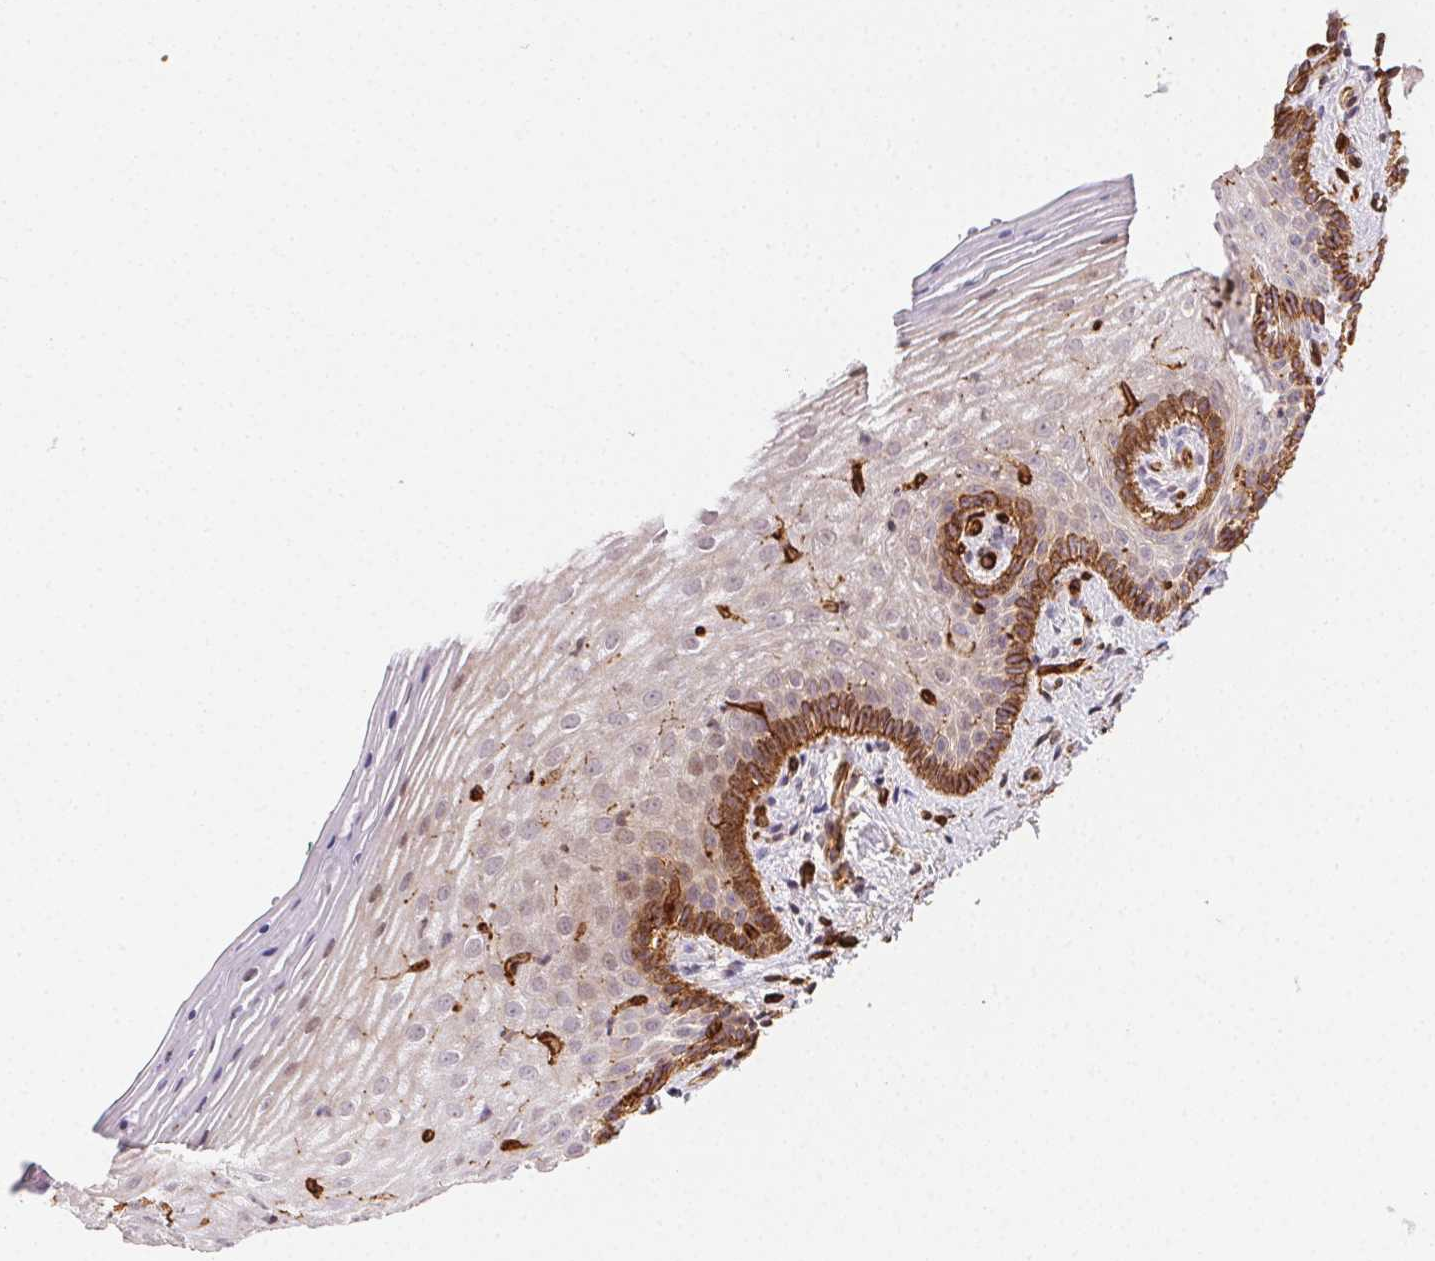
{"staining": {"intensity": "strong", "quantity": "<25%", "location": "cytoplasmic/membranous"}, "tissue": "vagina", "cell_type": "Squamous epithelial cells", "image_type": "normal", "snomed": [{"axis": "morphology", "description": "Normal tissue, NOS"}, {"axis": "topography", "description": "Vagina"}], "caption": "A medium amount of strong cytoplasmic/membranous staining is present in about <25% of squamous epithelial cells in benign vagina. The staining is performed using DAB brown chromogen to label protein expression. The nuclei are counter-stained blue using hematoxylin.", "gene": "RNASET2", "patient": {"sex": "female", "age": 45}}